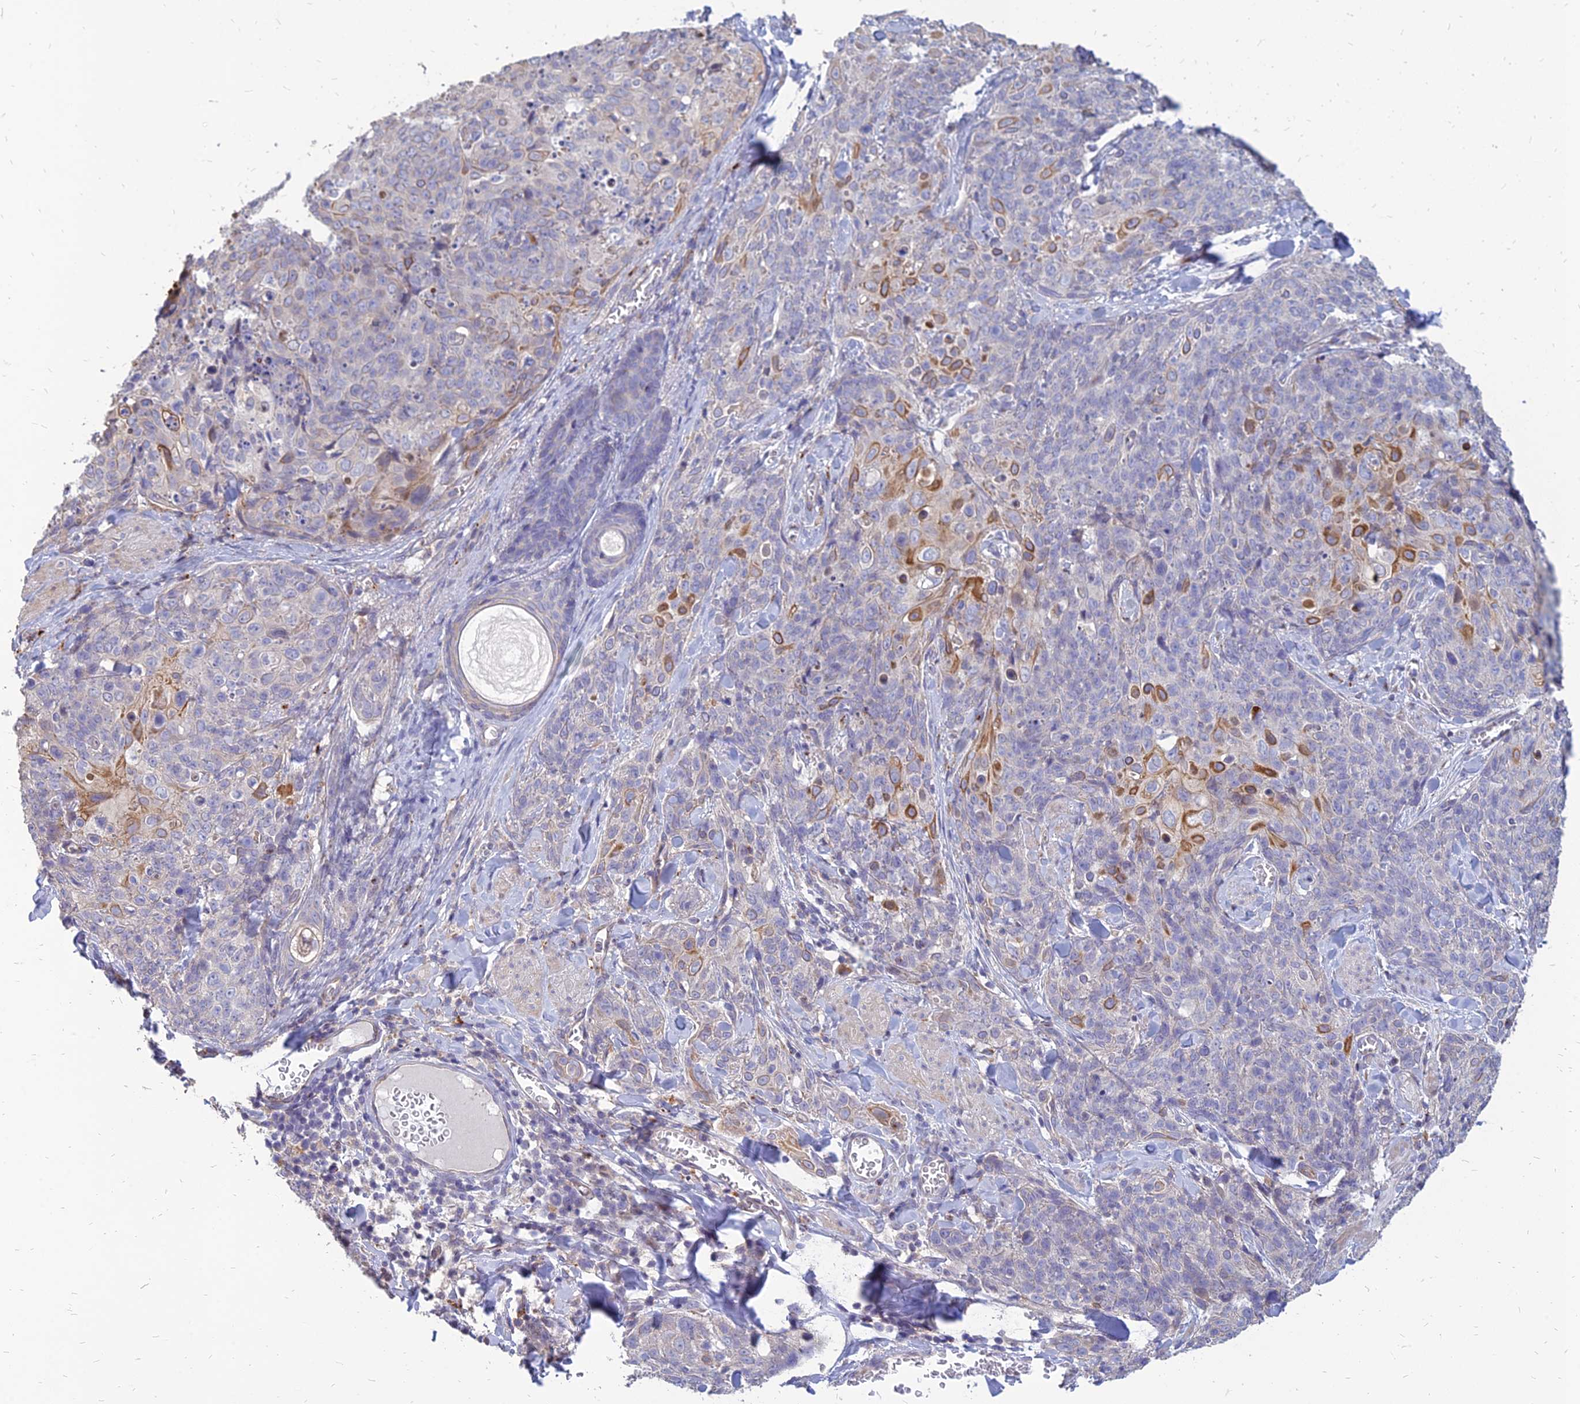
{"staining": {"intensity": "moderate", "quantity": "<25%", "location": "cytoplasmic/membranous"}, "tissue": "skin cancer", "cell_type": "Tumor cells", "image_type": "cancer", "snomed": [{"axis": "morphology", "description": "Squamous cell carcinoma, NOS"}, {"axis": "topography", "description": "Skin"}, {"axis": "topography", "description": "Vulva"}], "caption": "DAB immunohistochemical staining of skin squamous cell carcinoma shows moderate cytoplasmic/membranous protein positivity in approximately <25% of tumor cells.", "gene": "ST3GAL6", "patient": {"sex": "female", "age": 85}}